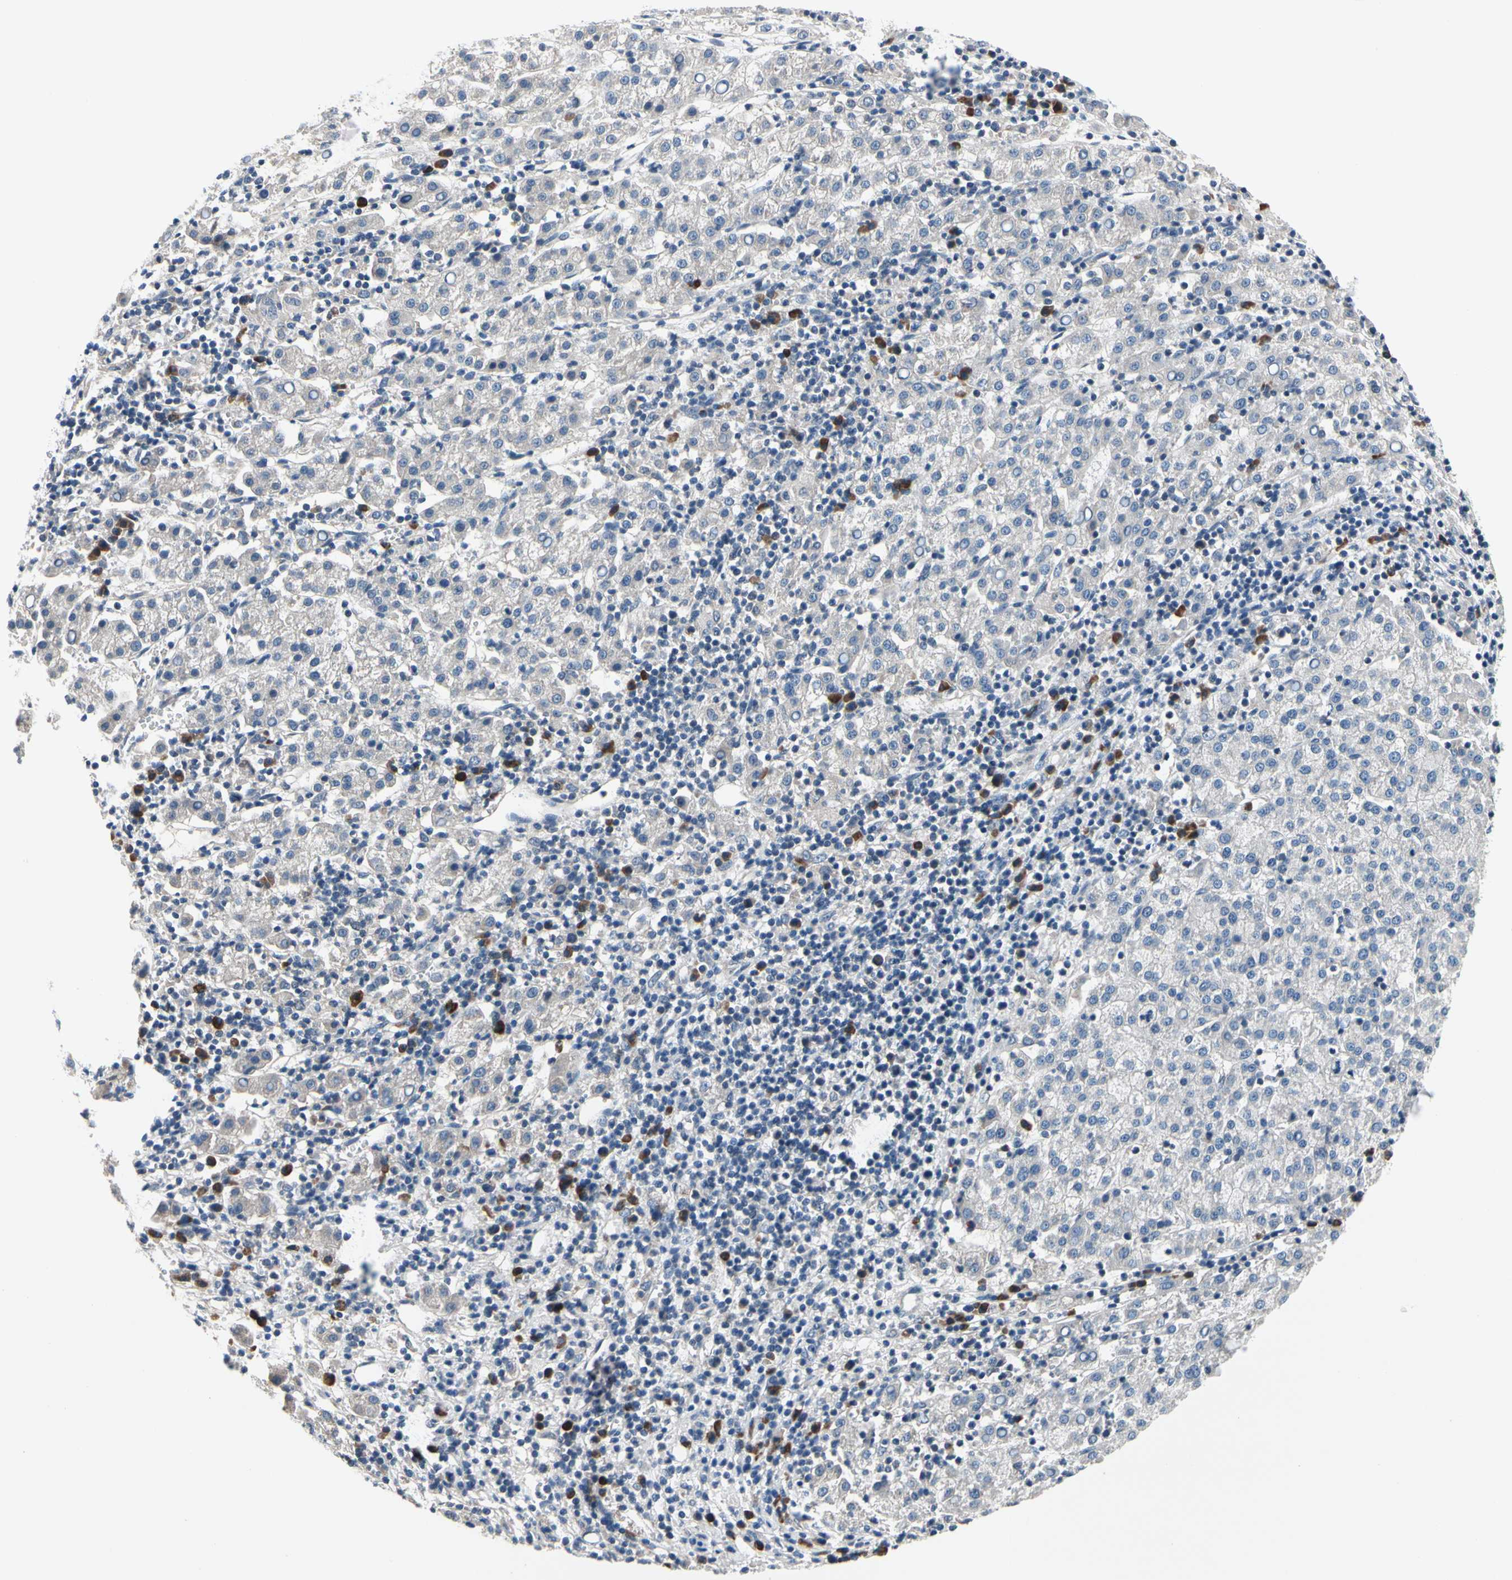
{"staining": {"intensity": "negative", "quantity": "none", "location": "none"}, "tissue": "liver cancer", "cell_type": "Tumor cells", "image_type": "cancer", "snomed": [{"axis": "morphology", "description": "Carcinoma, Hepatocellular, NOS"}, {"axis": "topography", "description": "Liver"}], "caption": "High magnification brightfield microscopy of liver cancer (hepatocellular carcinoma) stained with DAB (brown) and counterstained with hematoxylin (blue): tumor cells show no significant positivity.", "gene": "SELENOK", "patient": {"sex": "female", "age": 58}}